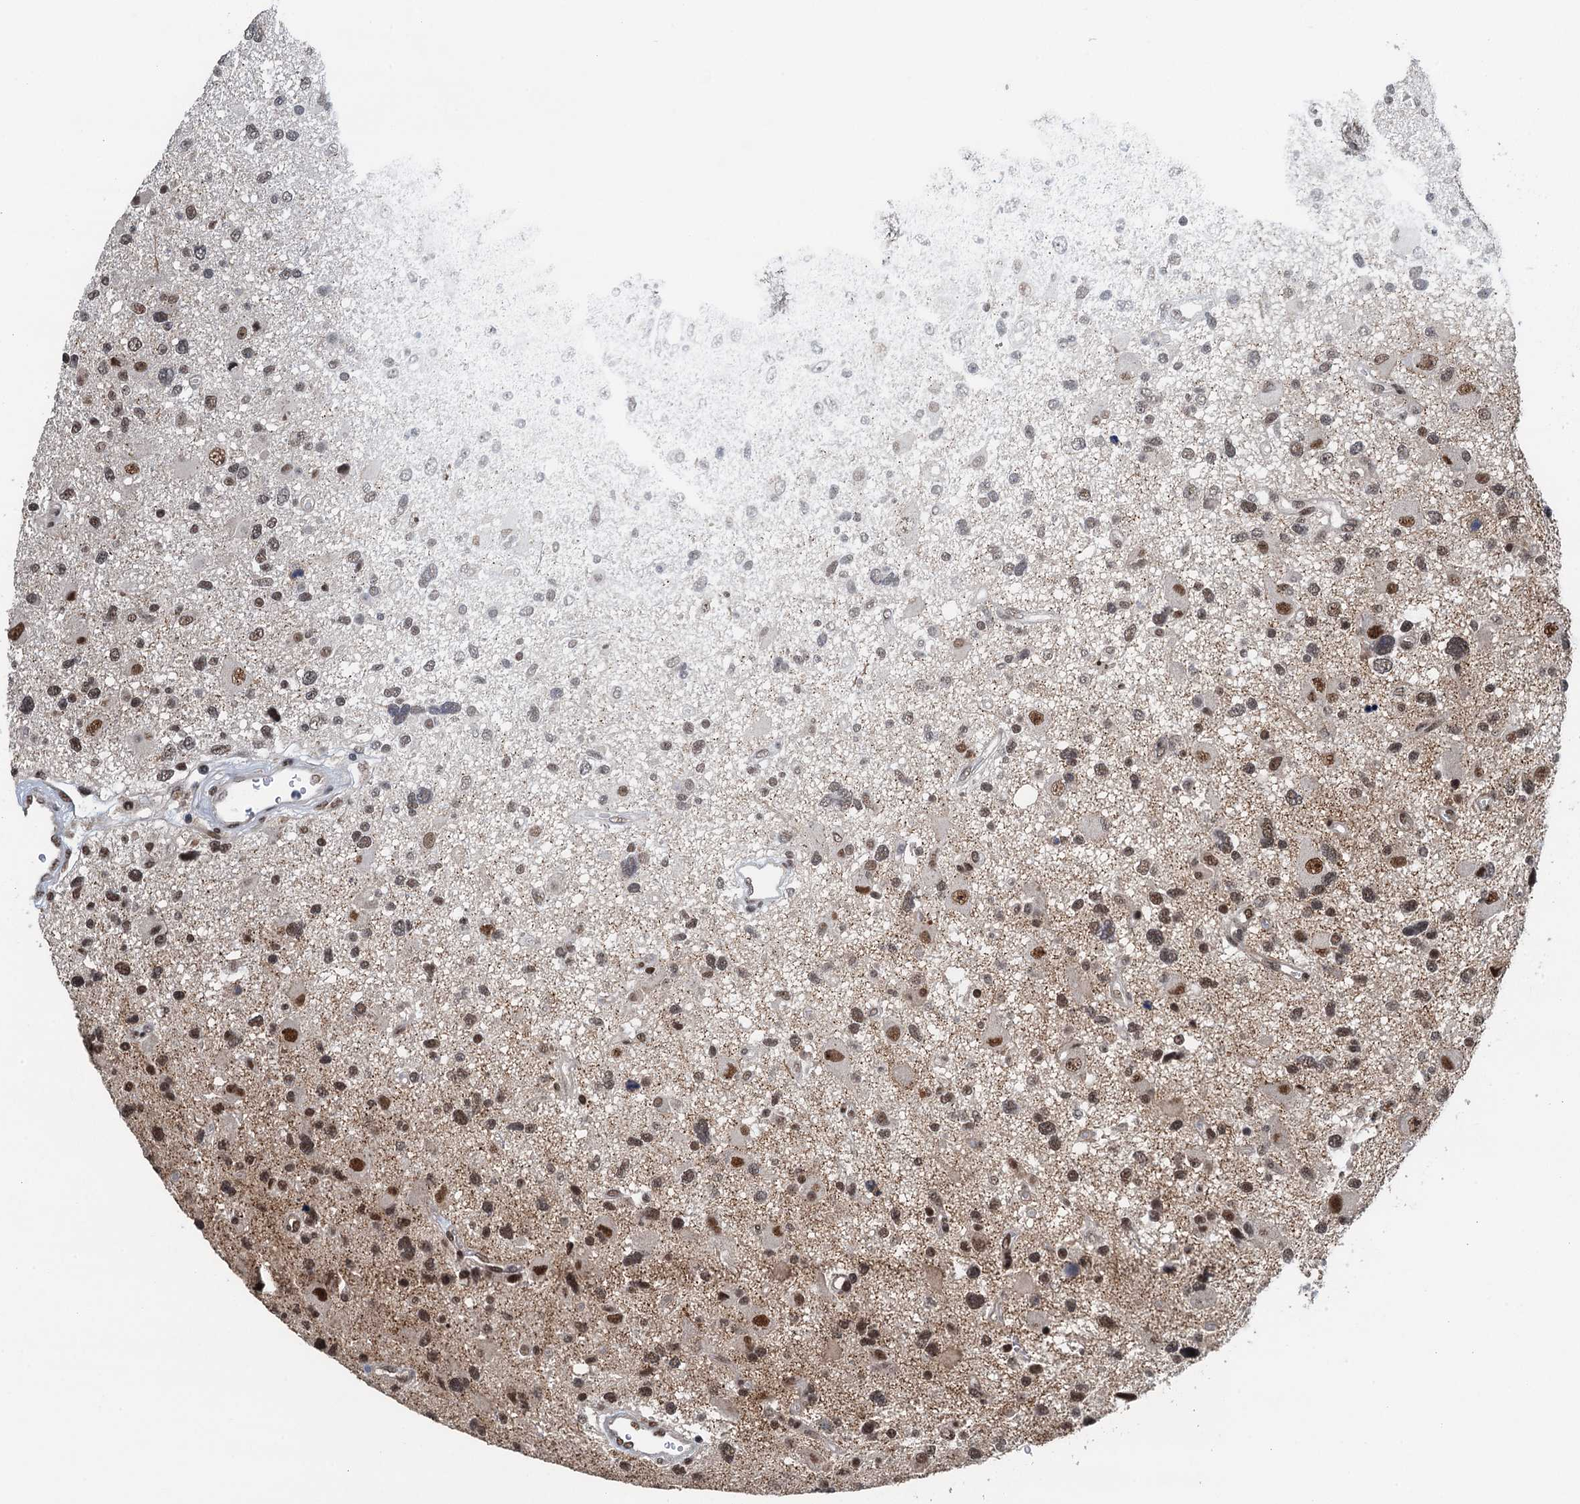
{"staining": {"intensity": "moderate", "quantity": ">75%", "location": "nuclear"}, "tissue": "glioma", "cell_type": "Tumor cells", "image_type": "cancer", "snomed": [{"axis": "morphology", "description": "Glioma, malignant, High grade"}, {"axis": "topography", "description": "Brain"}], "caption": "Protein staining exhibits moderate nuclear expression in about >75% of tumor cells in glioma.", "gene": "MTA3", "patient": {"sex": "male", "age": 33}}